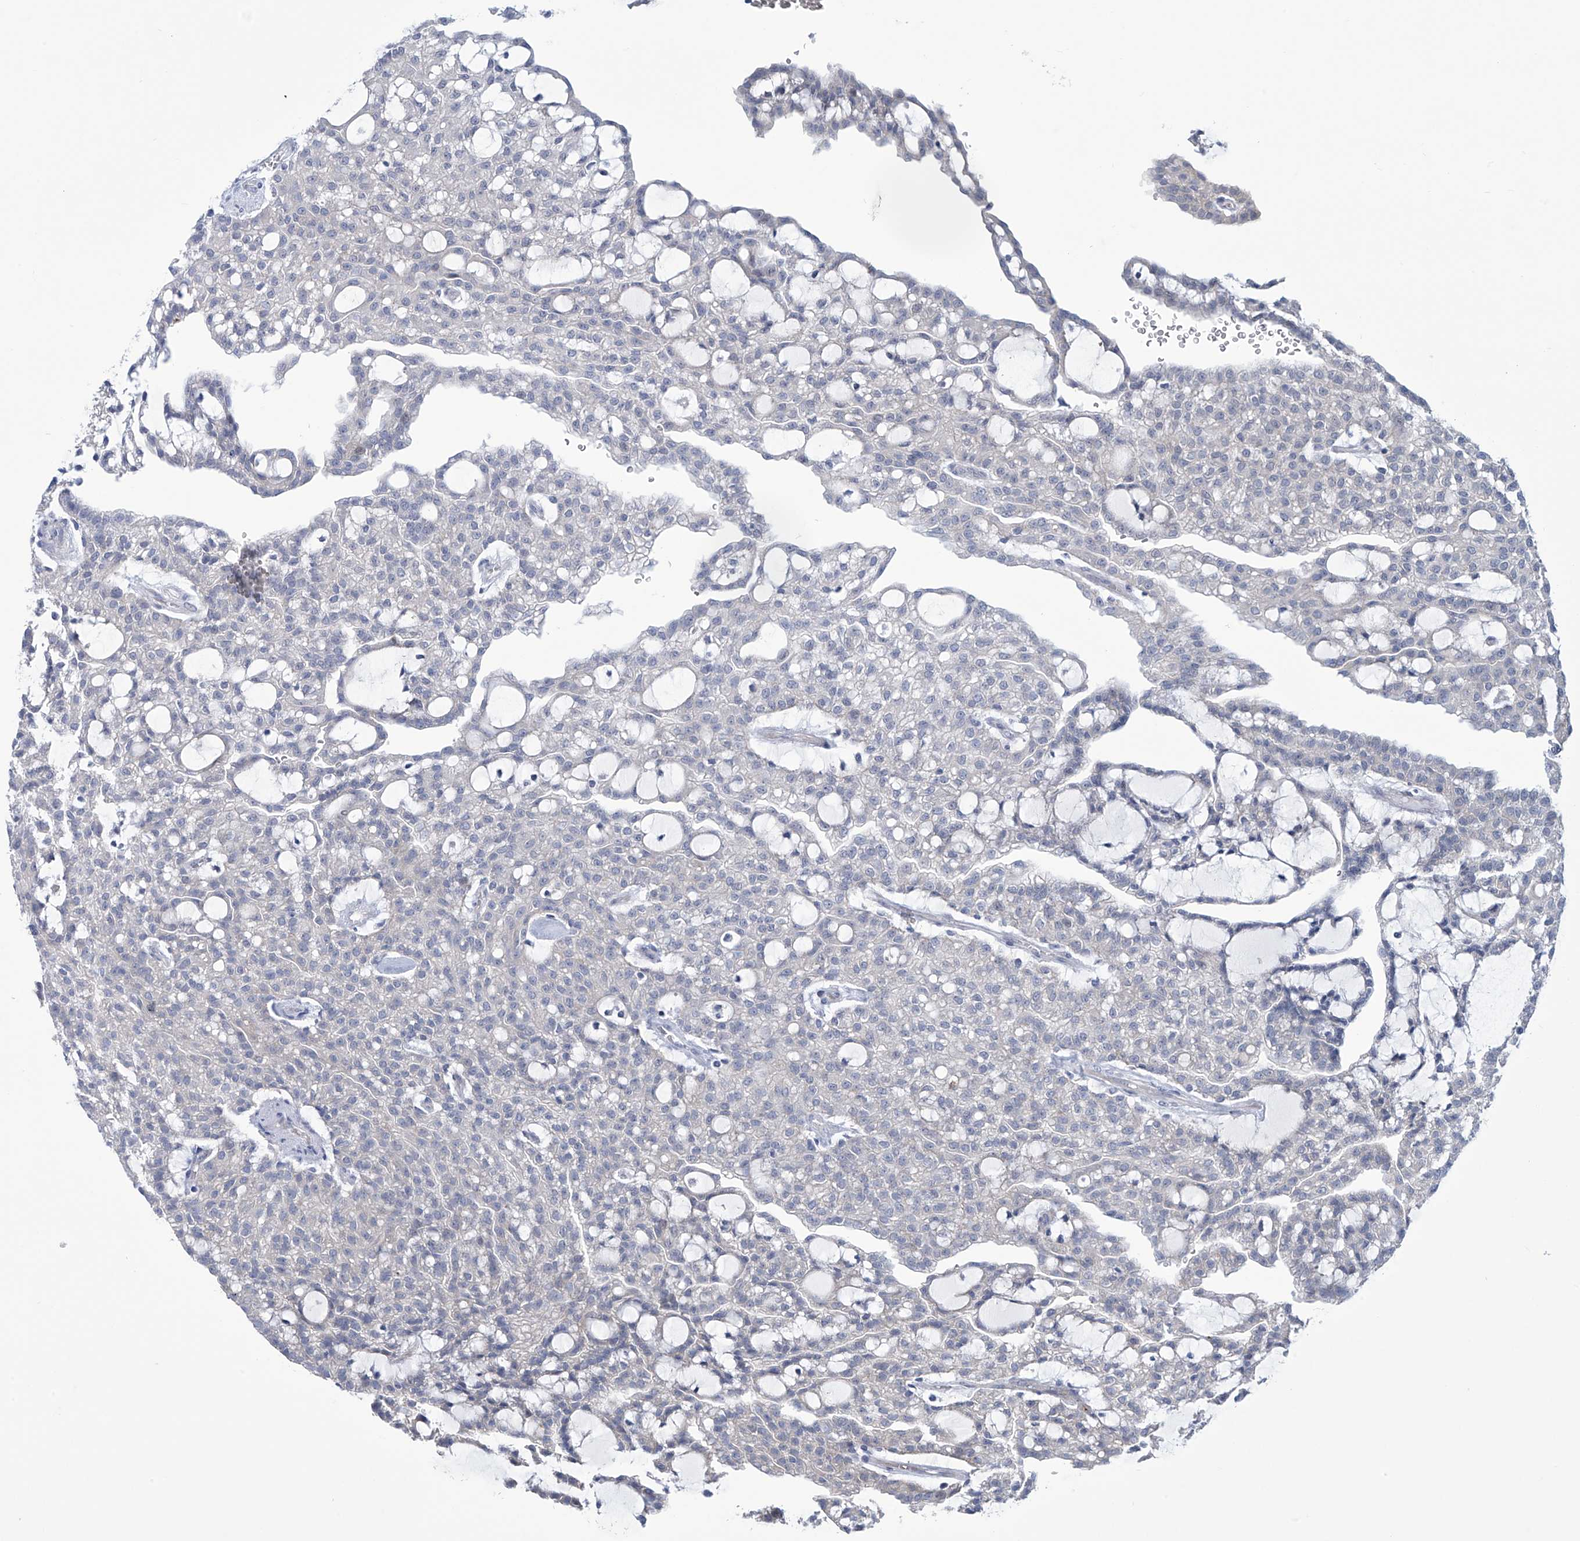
{"staining": {"intensity": "negative", "quantity": "none", "location": "none"}, "tissue": "renal cancer", "cell_type": "Tumor cells", "image_type": "cancer", "snomed": [{"axis": "morphology", "description": "Adenocarcinoma, NOS"}, {"axis": "topography", "description": "Kidney"}], "caption": "IHC of adenocarcinoma (renal) displays no expression in tumor cells.", "gene": "TRIM60", "patient": {"sex": "male", "age": 63}}